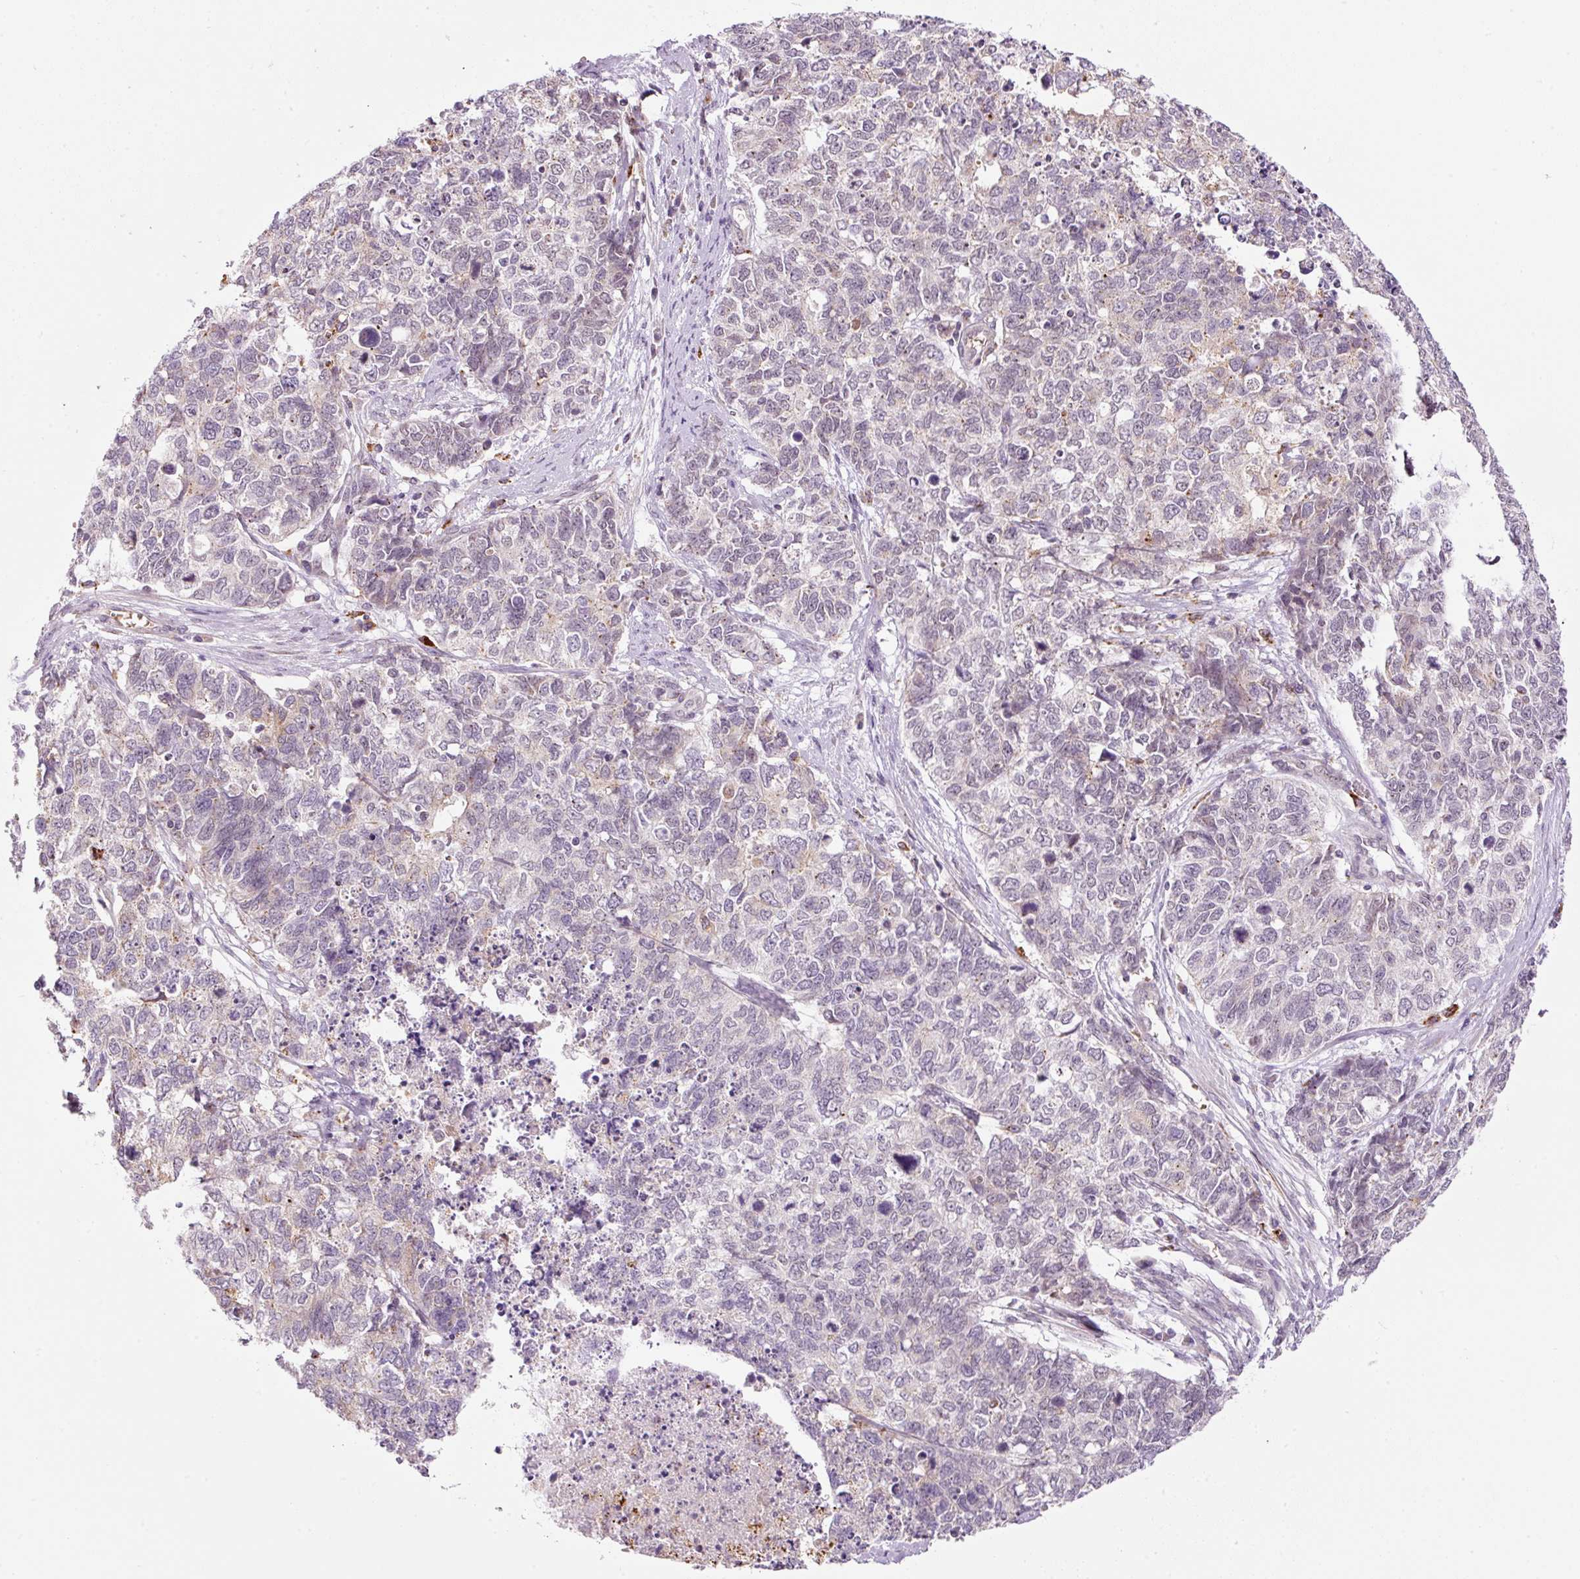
{"staining": {"intensity": "negative", "quantity": "none", "location": "none"}, "tissue": "cervical cancer", "cell_type": "Tumor cells", "image_type": "cancer", "snomed": [{"axis": "morphology", "description": "Squamous cell carcinoma, NOS"}, {"axis": "topography", "description": "Cervix"}], "caption": "Protein analysis of cervical cancer demonstrates no significant positivity in tumor cells. Brightfield microscopy of immunohistochemistry (IHC) stained with DAB (3,3'-diaminobenzidine) (brown) and hematoxylin (blue), captured at high magnification.", "gene": "ZNF639", "patient": {"sex": "female", "age": 63}}